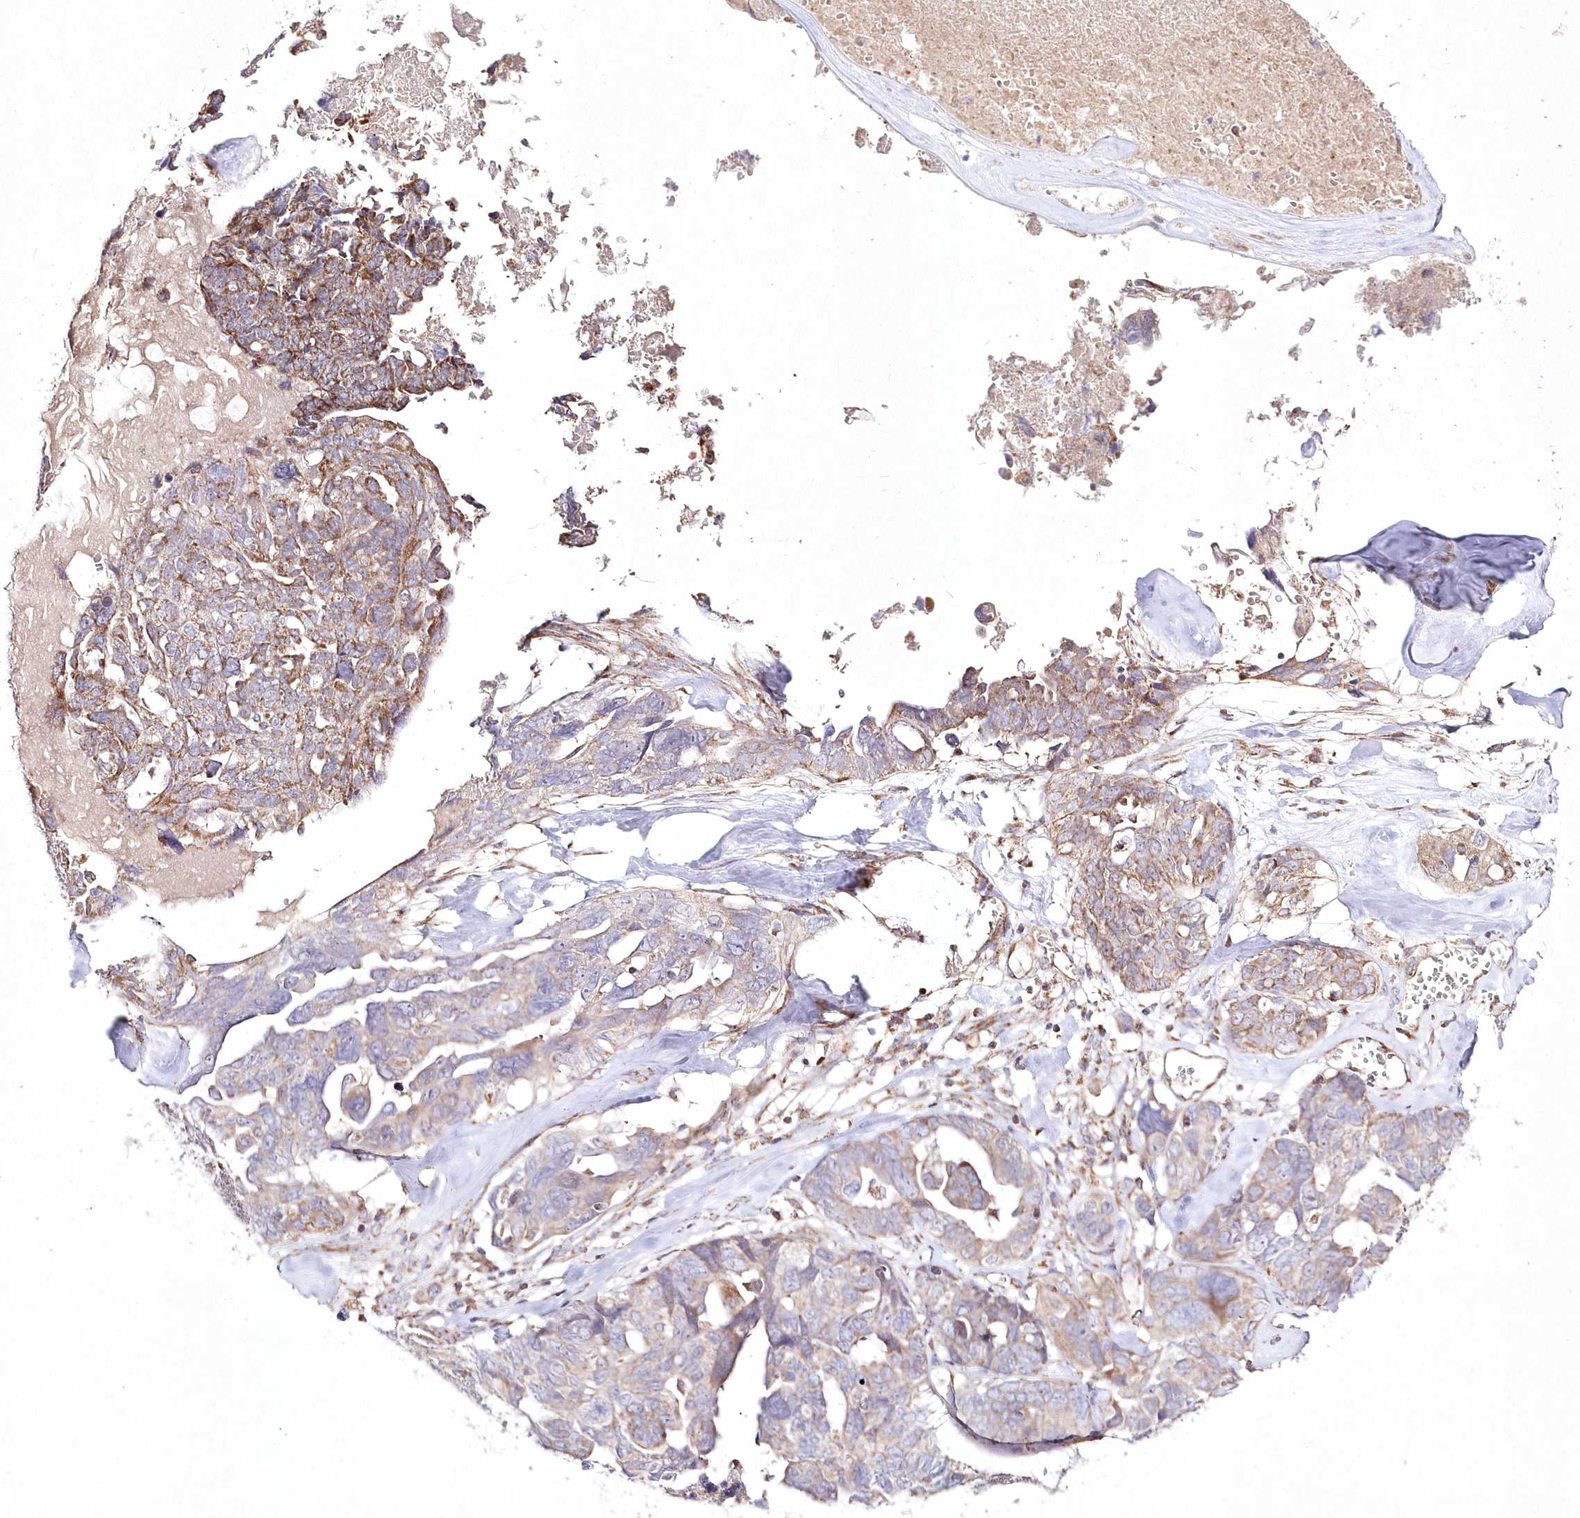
{"staining": {"intensity": "moderate", "quantity": ">75%", "location": "cytoplasmic/membranous"}, "tissue": "ovarian cancer", "cell_type": "Tumor cells", "image_type": "cancer", "snomed": [{"axis": "morphology", "description": "Cystadenocarcinoma, serous, NOS"}, {"axis": "topography", "description": "Ovary"}], "caption": "The image exhibits immunohistochemical staining of ovarian cancer (serous cystadenocarcinoma). There is moderate cytoplasmic/membranous positivity is seen in about >75% of tumor cells.", "gene": "DNA2", "patient": {"sex": "female", "age": 79}}